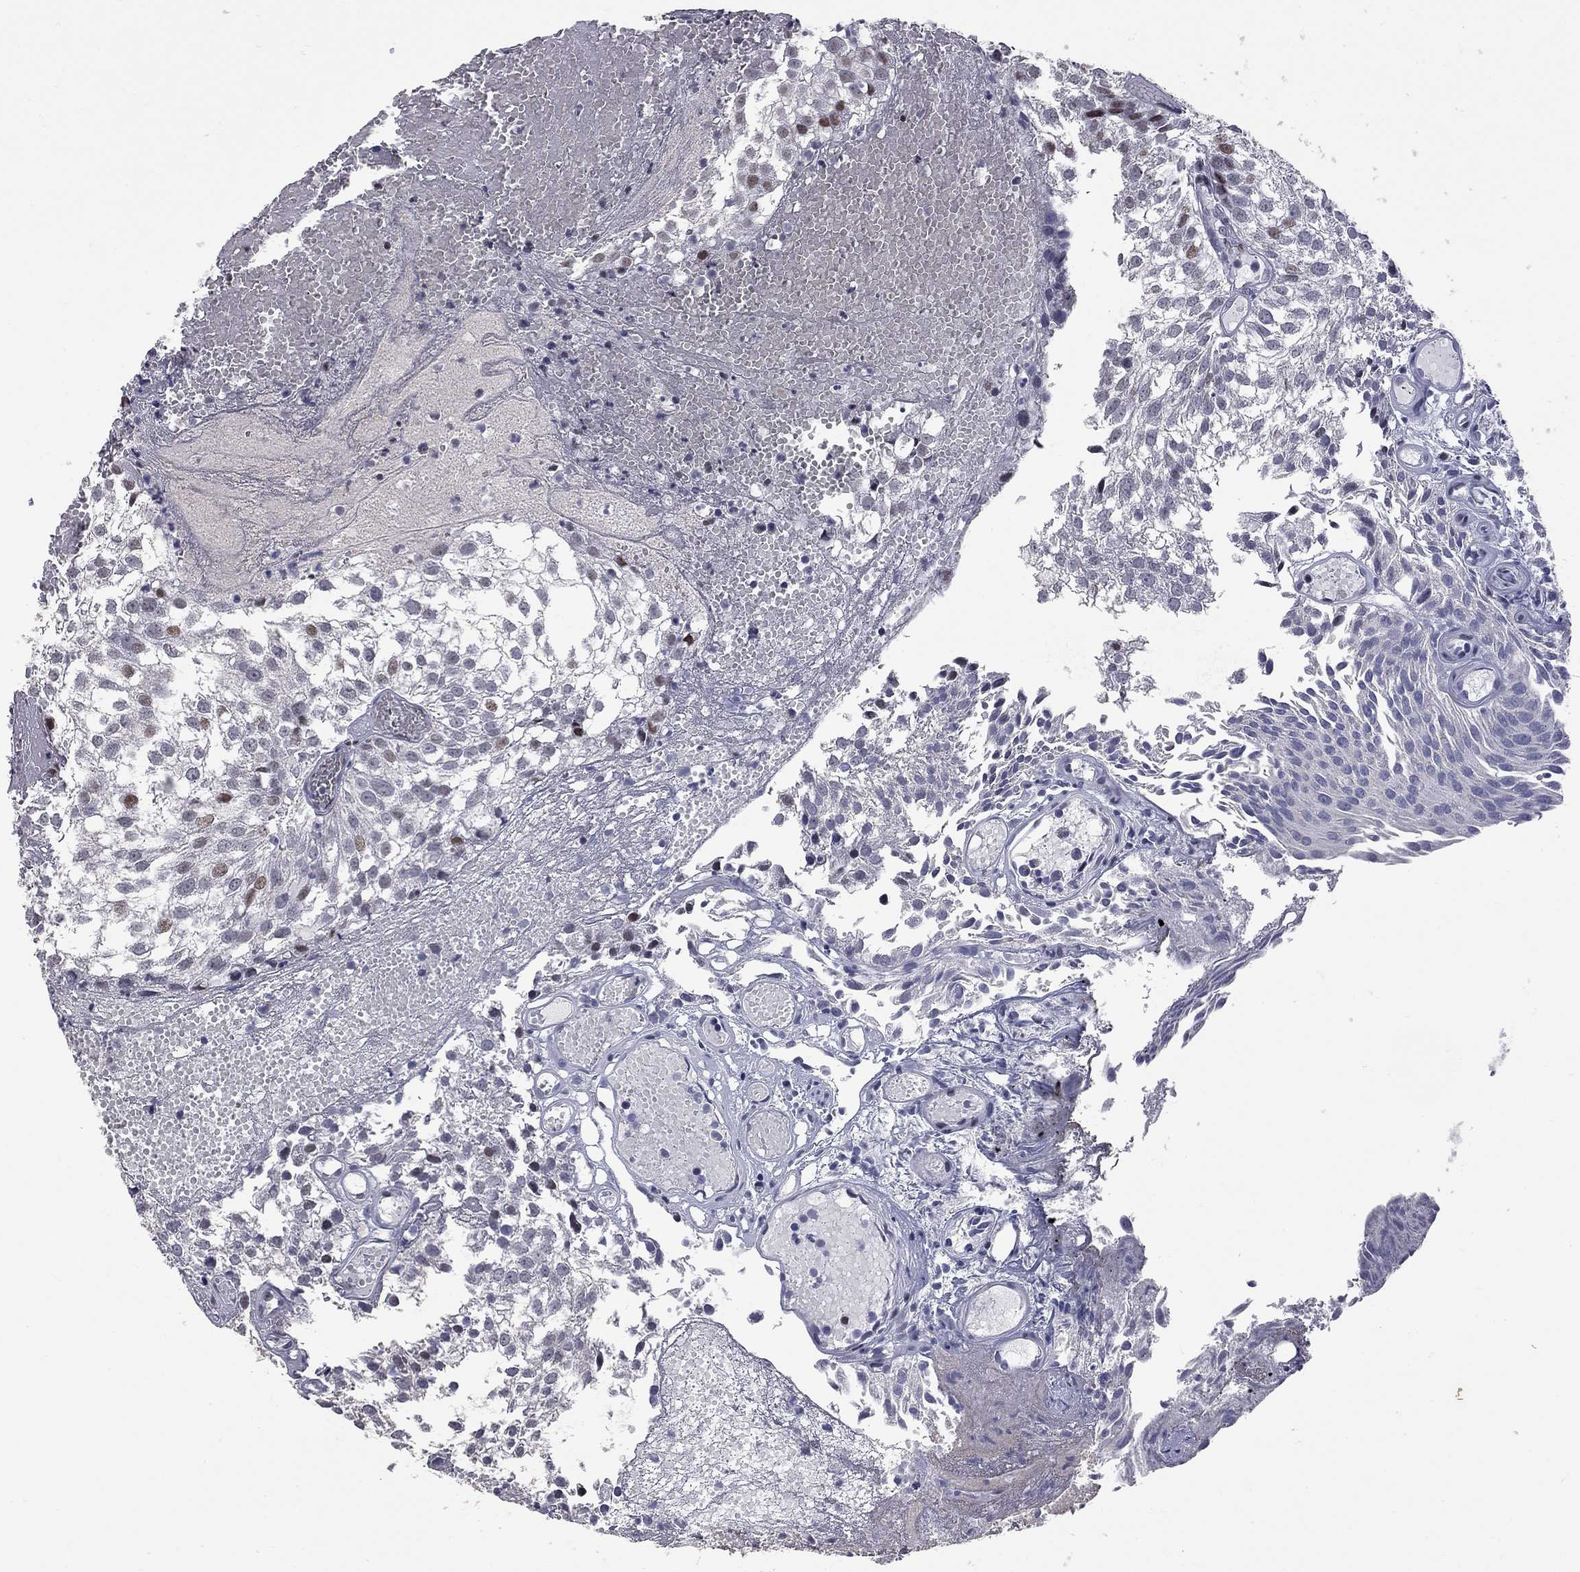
{"staining": {"intensity": "strong", "quantity": "25%-75%", "location": "nuclear"}, "tissue": "urothelial cancer", "cell_type": "Tumor cells", "image_type": "cancer", "snomed": [{"axis": "morphology", "description": "Urothelial carcinoma, Low grade"}, {"axis": "topography", "description": "Urinary bladder"}], "caption": "High-magnification brightfield microscopy of urothelial carcinoma (low-grade) stained with DAB (brown) and counterstained with hematoxylin (blue). tumor cells exhibit strong nuclear expression is present in about25%-75% of cells.", "gene": "ZNF154", "patient": {"sex": "male", "age": 79}}